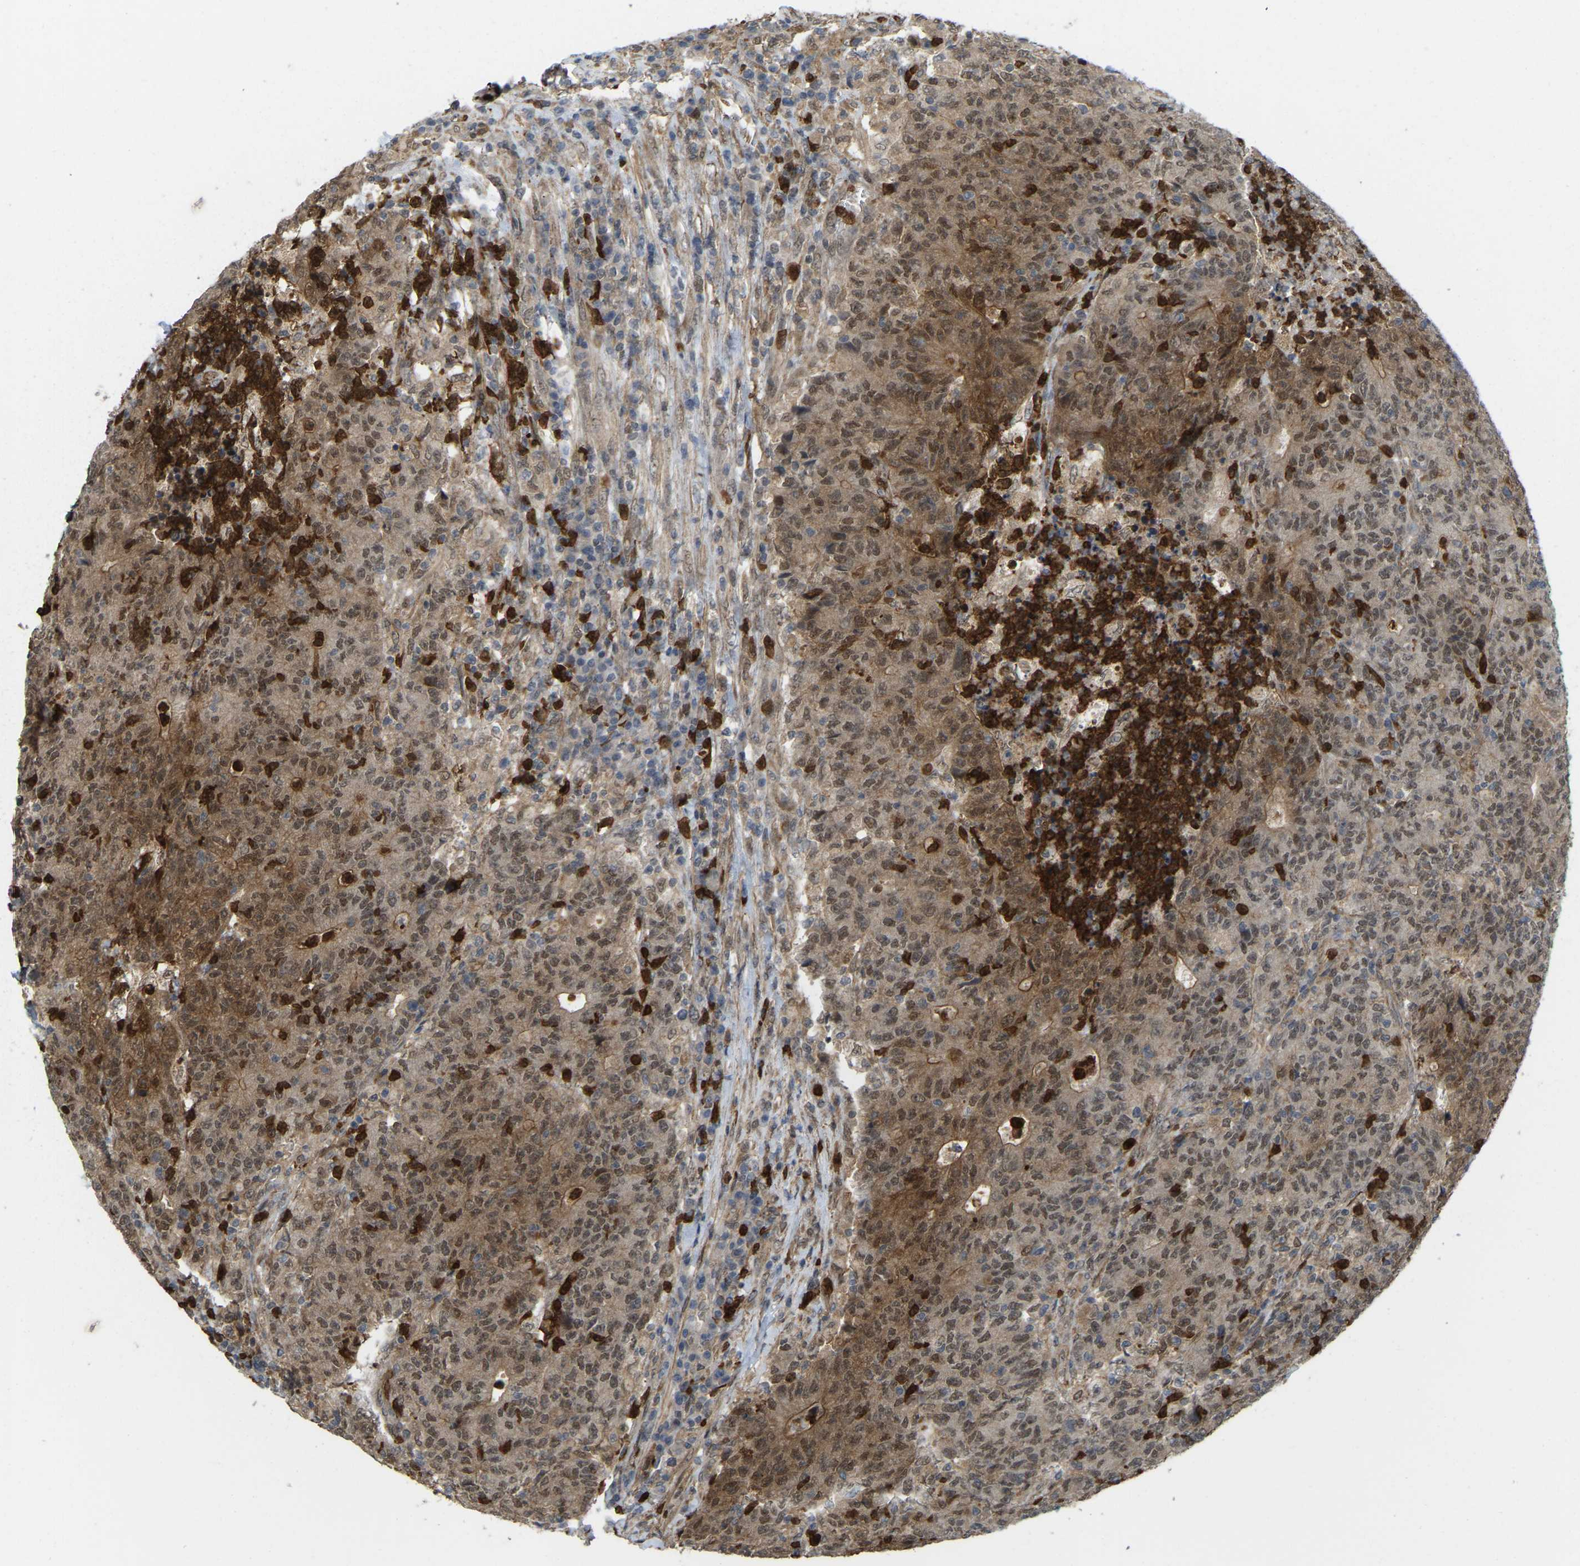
{"staining": {"intensity": "moderate", "quantity": ">75%", "location": "cytoplasmic/membranous,nuclear"}, "tissue": "colorectal cancer", "cell_type": "Tumor cells", "image_type": "cancer", "snomed": [{"axis": "morphology", "description": "Normal tissue, NOS"}, {"axis": "morphology", "description": "Adenocarcinoma, NOS"}, {"axis": "topography", "description": "Colon"}], "caption": "Colorectal cancer stained with DAB immunohistochemistry demonstrates medium levels of moderate cytoplasmic/membranous and nuclear staining in about >75% of tumor cells. Nuclei are stained in blue.", "gene": "SERPINB5", "patient": {"sex": "female", "age": 75}}